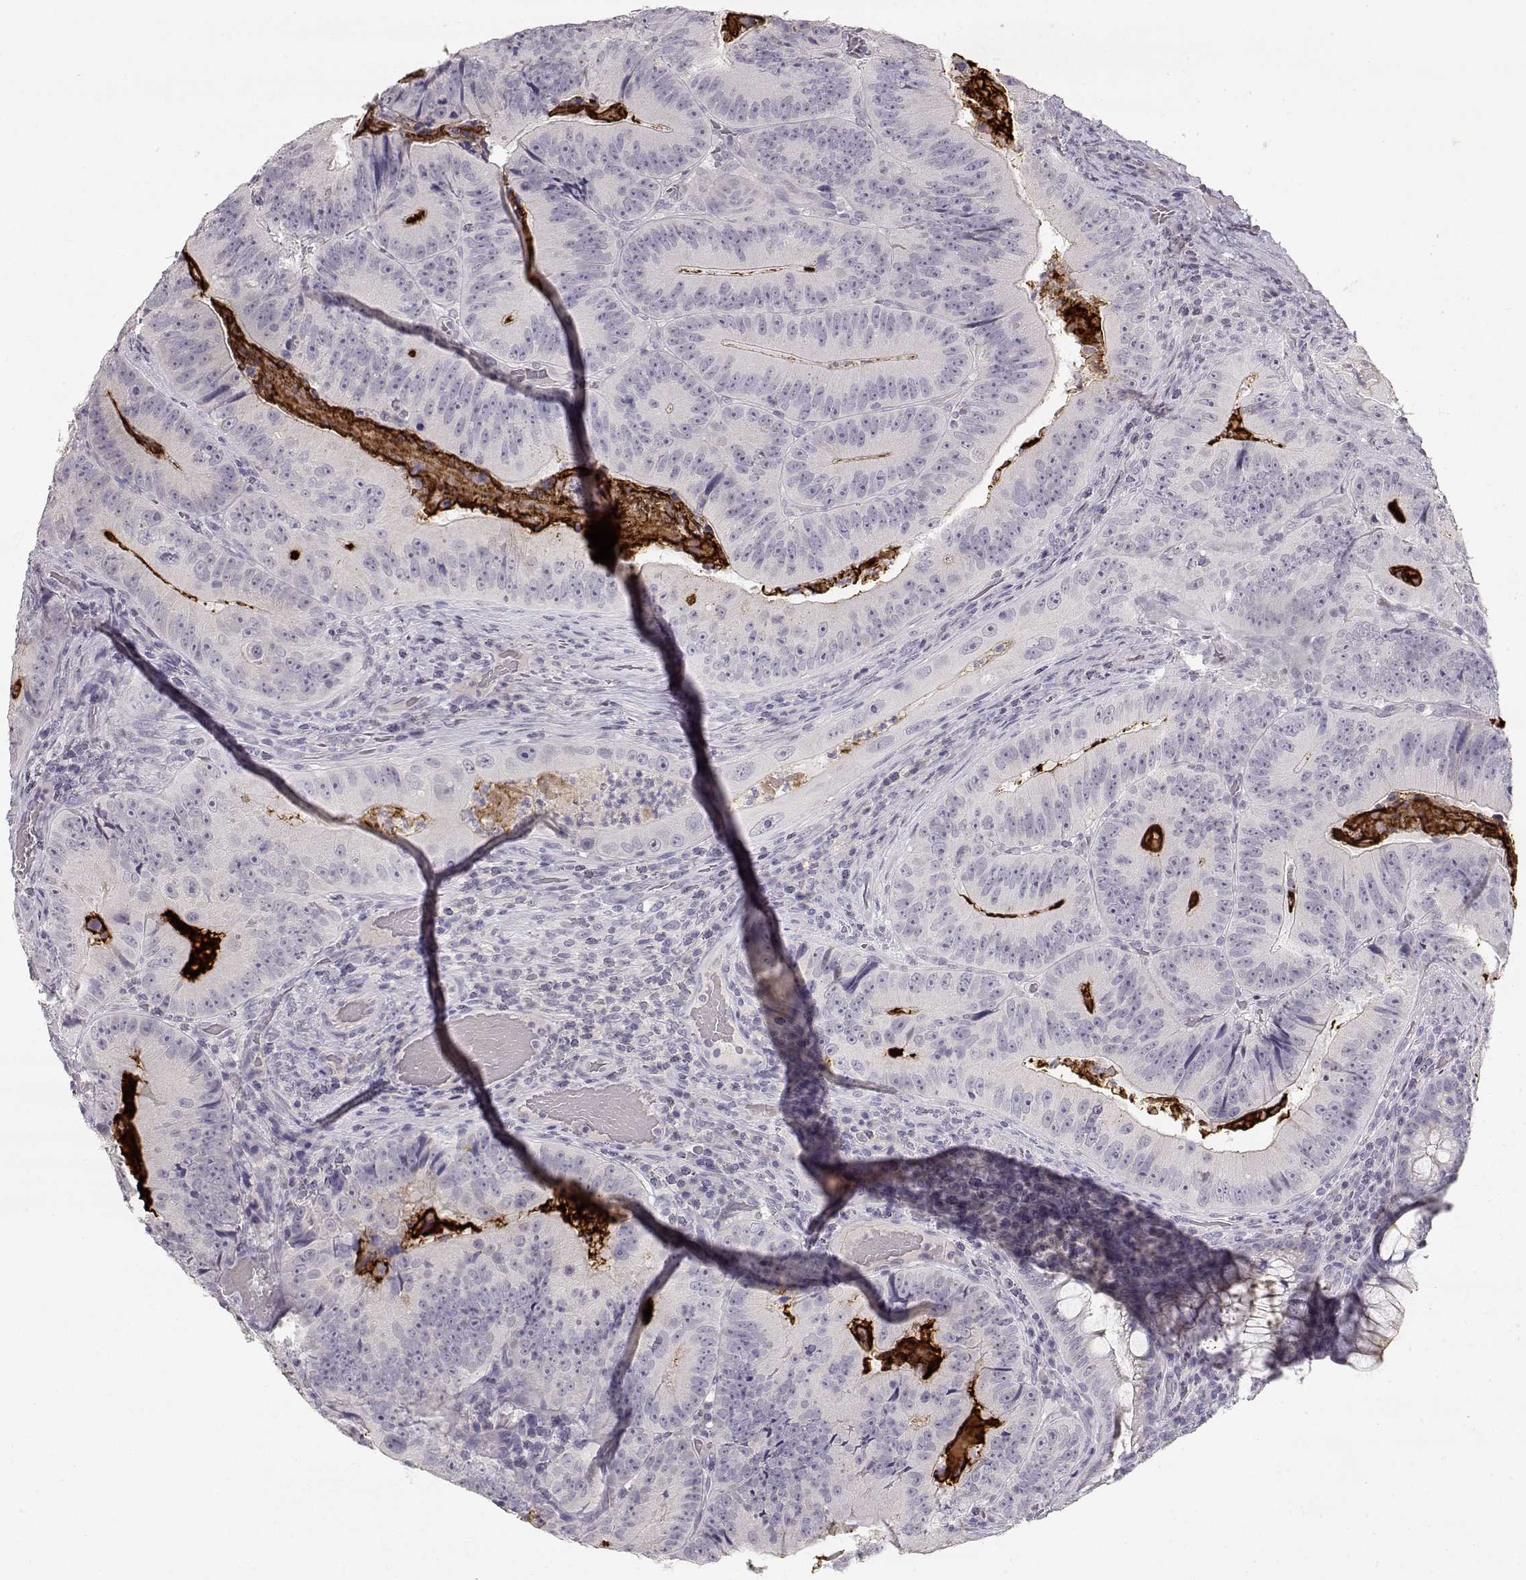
{"staining": {"intensity": "negative", "quantity": "none", "location": "none"}, "tissue": "colorectal cancer", "cell_type": "Tumor cells", "image_type": "cancer", "snomed": [{"axis": "morphology", "description": "Adenocarcinoma, NOS"}, {"axis": "topography", "description": "Colon"}], "caption": "Human colorectal cancer (adenocarcinoma) stained for a protein using immunohistochemistry shows no staining in tumor cells.", "gene": "TPH2", "patient": {"sex": "female", "age": 86}}